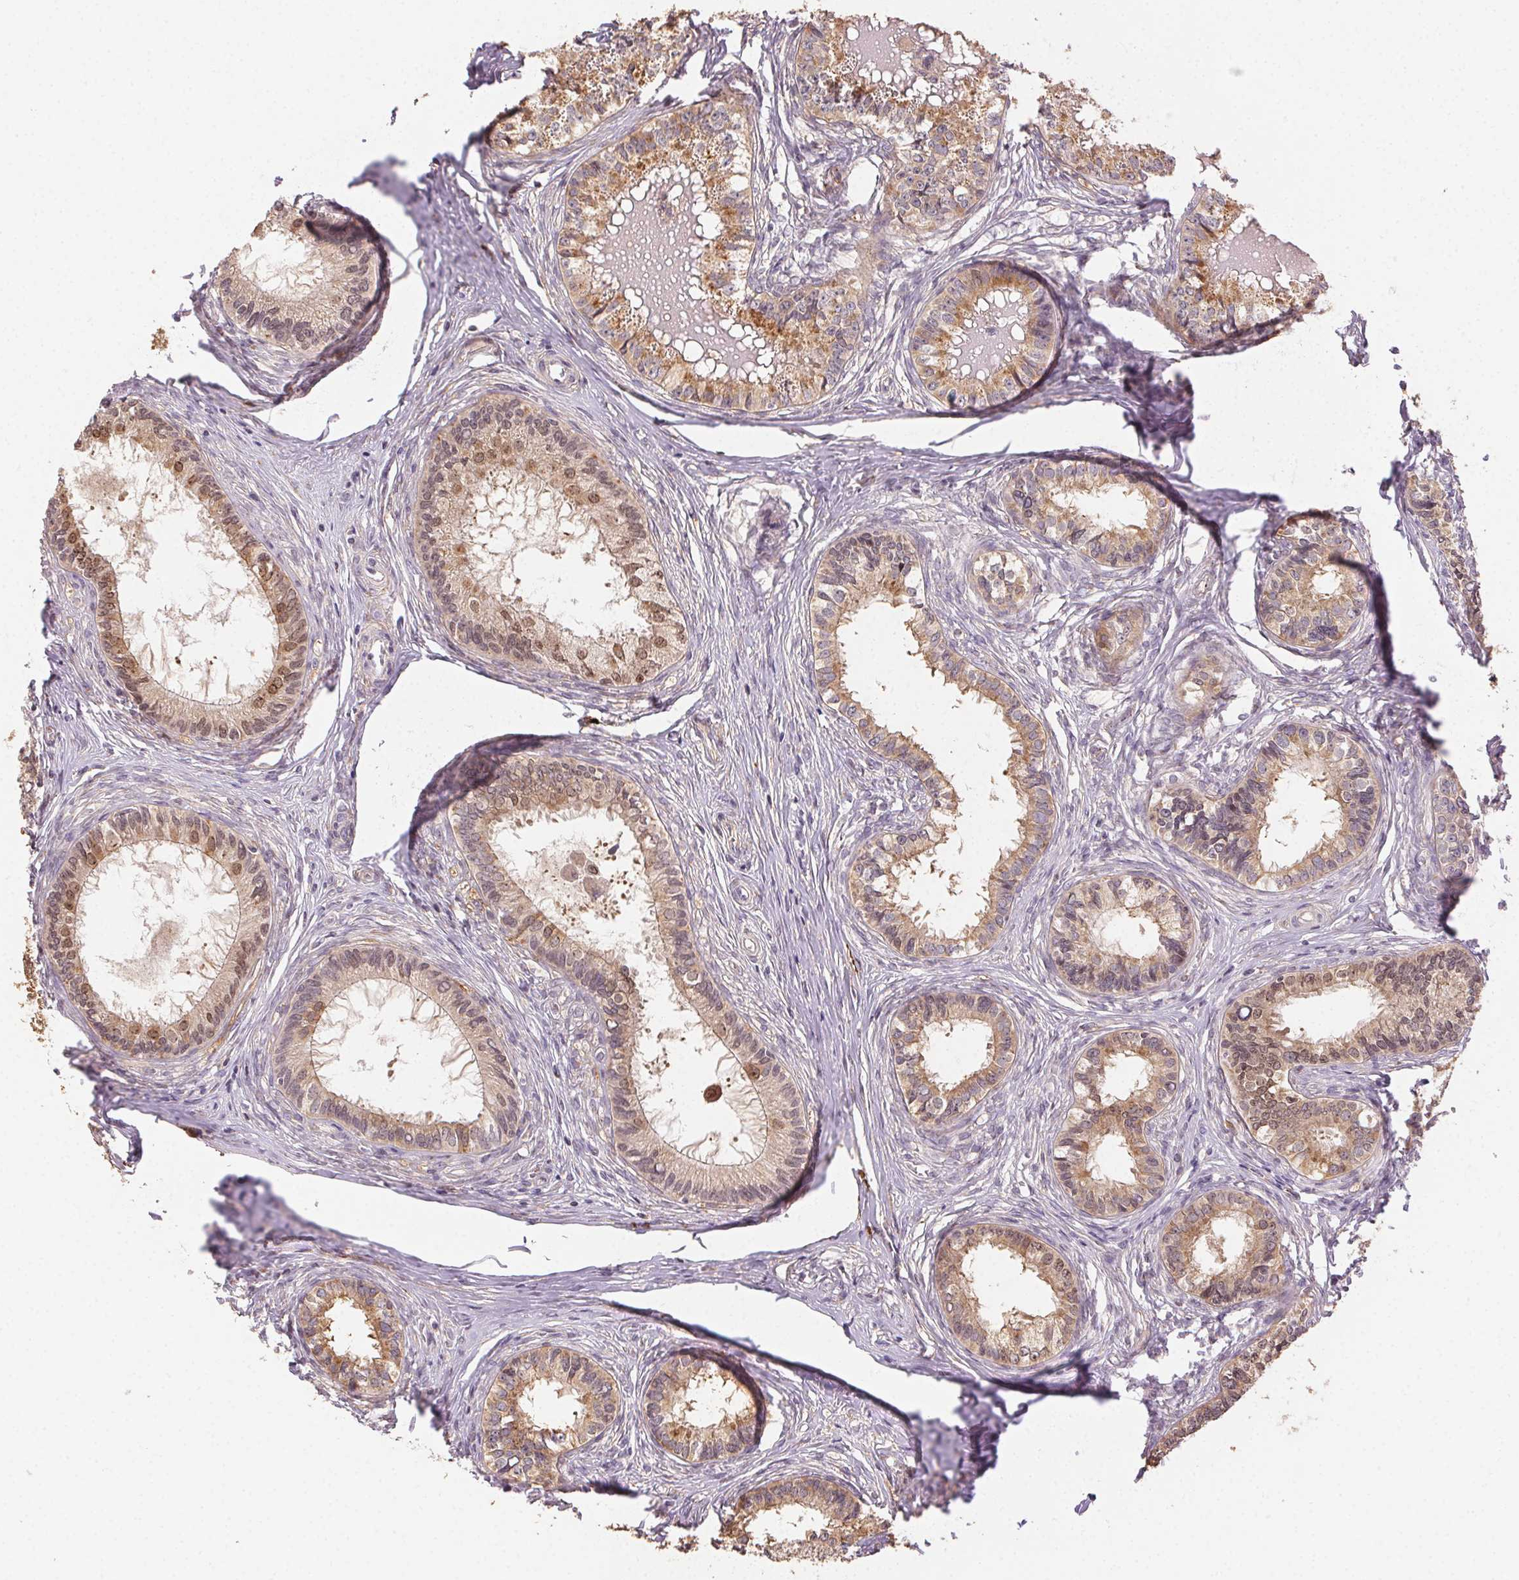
{"staining": {"intensity": "moderate", "quantity": ">75%", "location": "cytoplasmic/membranous"}, "tissue": "epididymis", "cell_type": "Glandular cells", "image_type": "normal", "snomed": [{"axis": "morphology", "description": "Normal tissue, NOS"}, {"axis": "topography", "description": "Epididymis"}], "caption": "A photomicrograph of human epididymis stained for a protein displays moderate cytoplasmic/membranous brown staining in glandular cells. (DAB (3,3'-diaminobenzidine) = brown stain, brightfield microscopy at high magnification).", "gene": "KLHL15", "patient": {"sex": "male", "age": 34}}